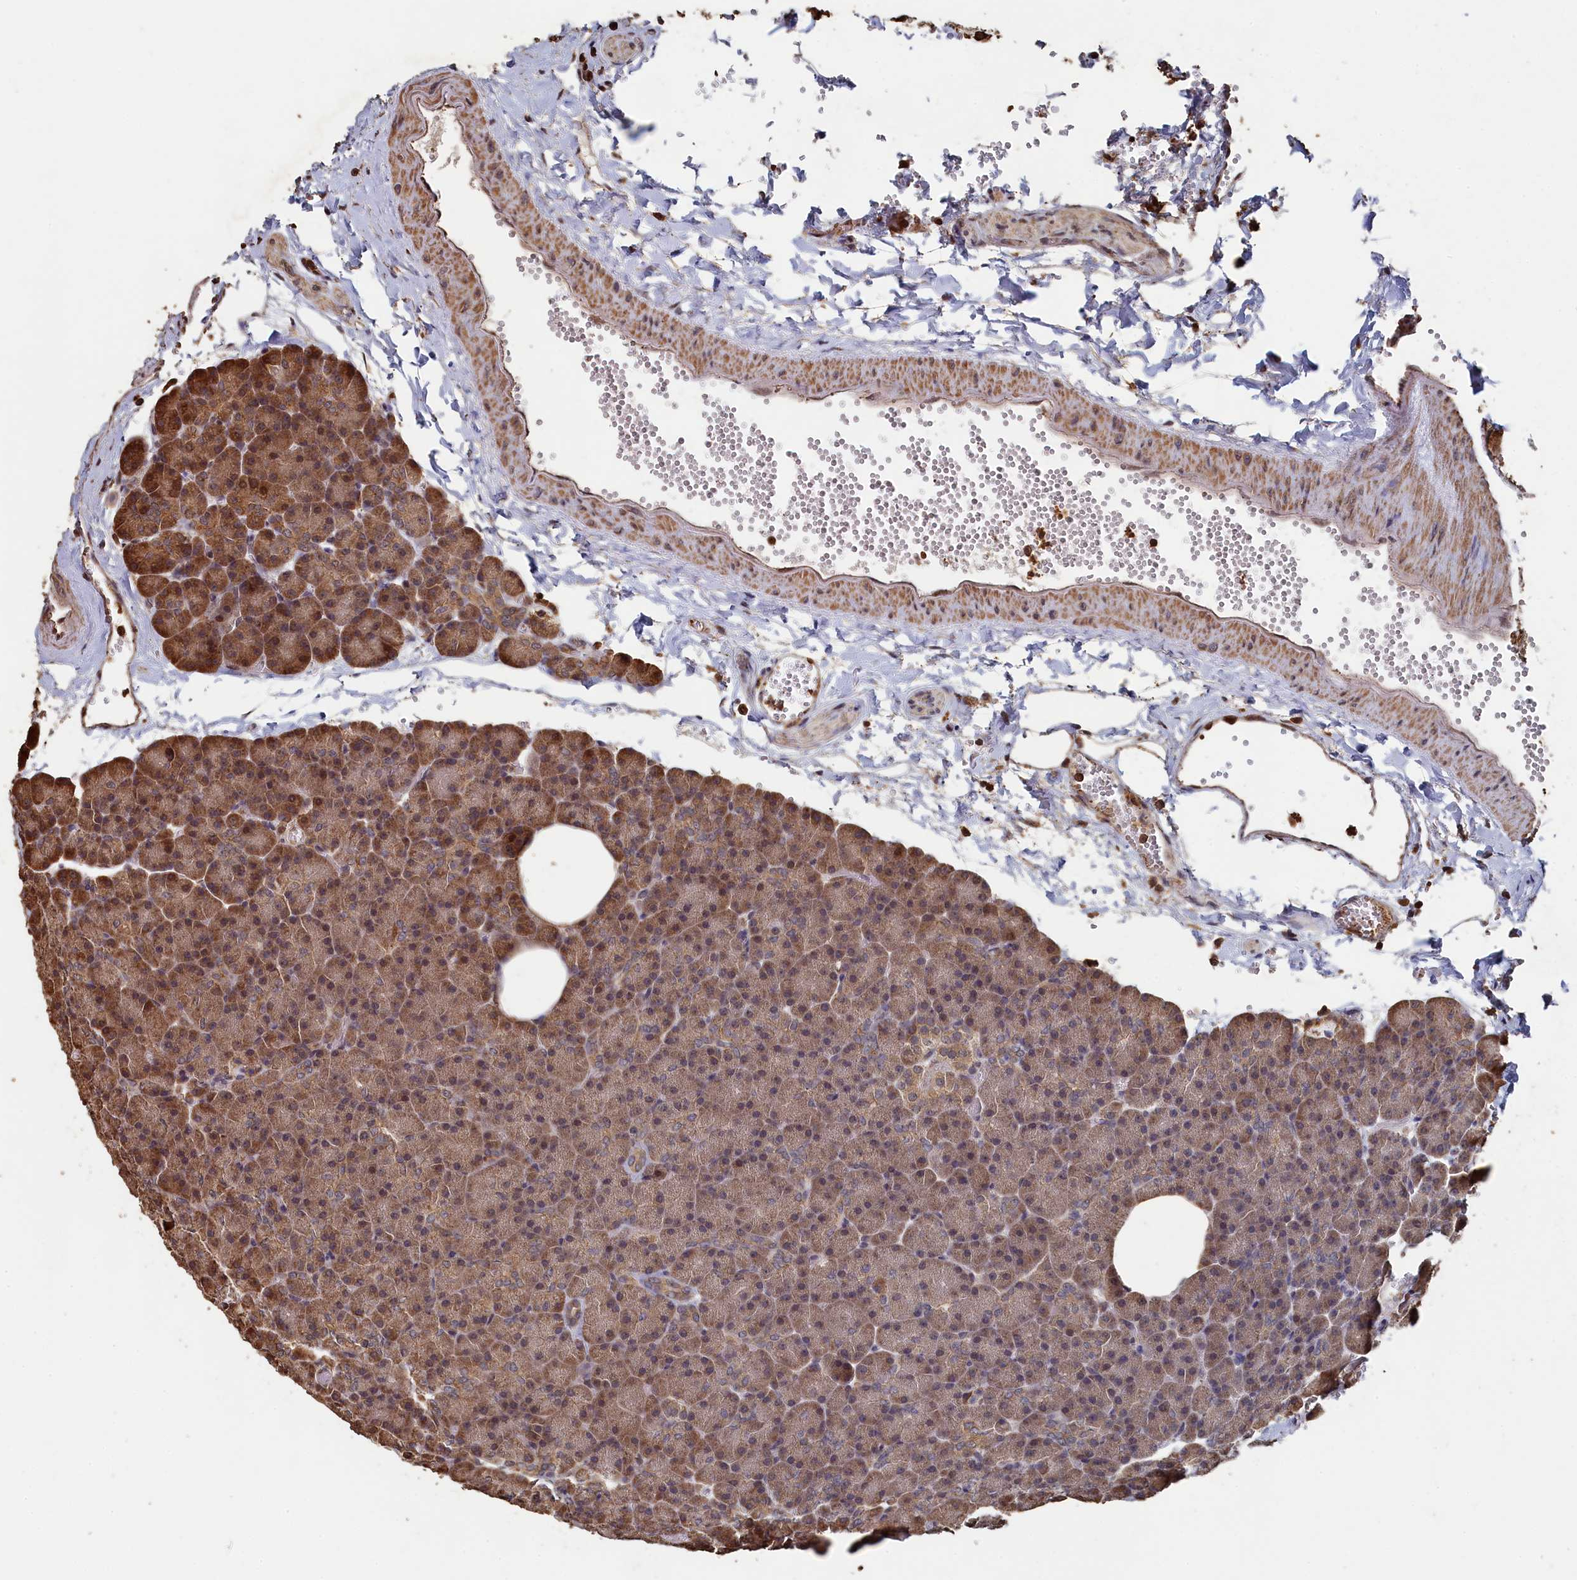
{"staining": {"intensity": "moderate", "quantity": ">75%", "location": "cytoplasmic/membranous"}, "tissue": "pancreas", "cell_type": "Exocrine glandular cells", "image_type": "normal", "snomed": [{"axis": "morphology", "description": "Normal tissue, NOS"}, {"axis": "morphology", "description": "Carcinoid, malignant, NOS"}, {"axis": "topography", "description": "Pancreas"}], "caption": "Pancreas stained with a brown dye demonstrates moderate cytoplasmic/membranous positive expression in about >75% of exocrine glandular cells.", "gene": "PIGN", "patient": {"sex": "female", "age": 35}}